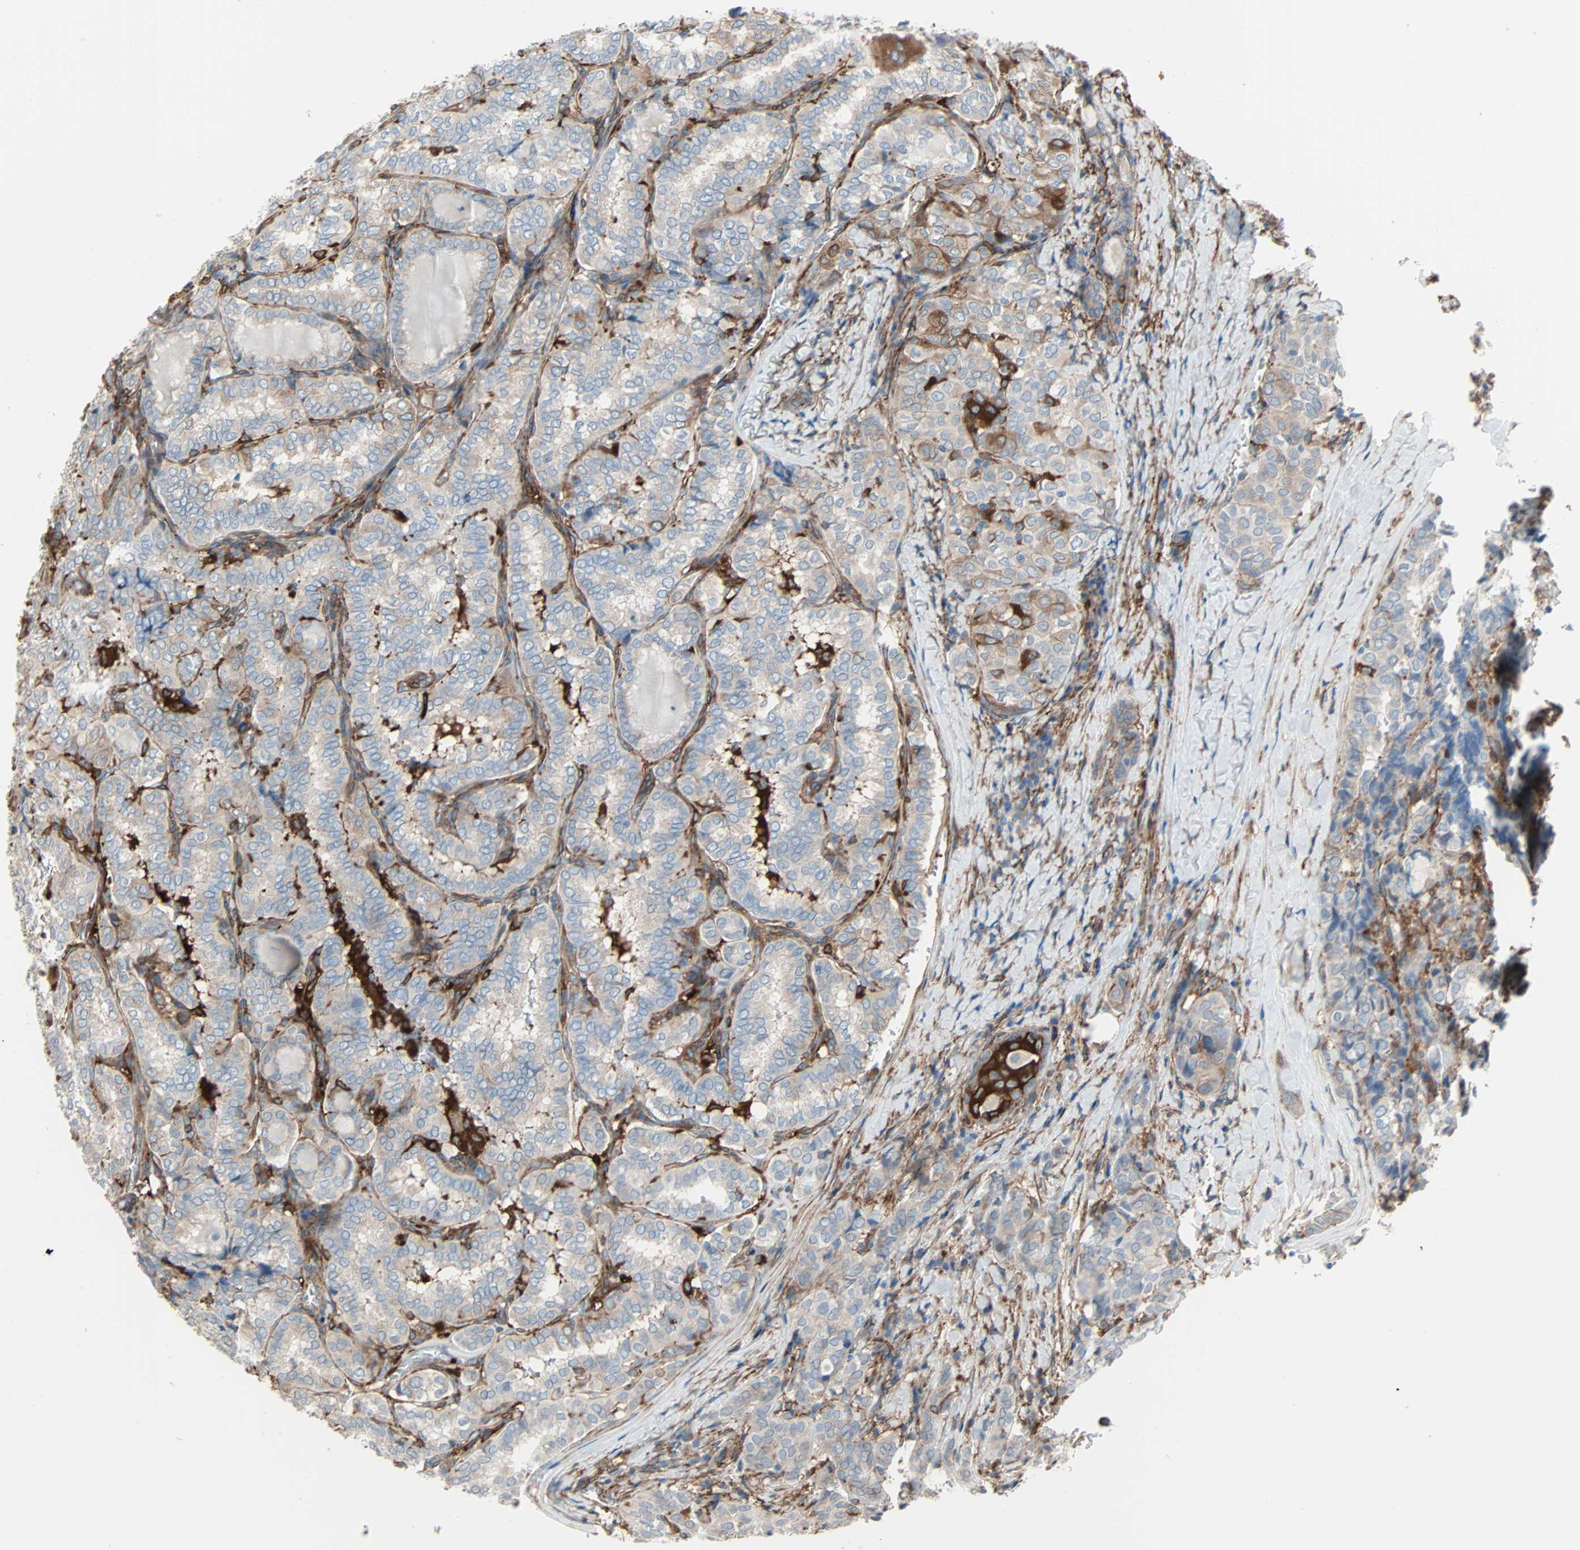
{"staining": {"intensity": "weak", "quantity": ">75%", "location": "cytoplasmic/membranous"}, "tissue": "thyroid cancer", "cell_type": "Tumor cells", "image_type": "cancer", "snomed": [{"axis": "morphology", "description": "Normal tissue, NOS"}, {"axis": "morphology", "description": "Papillary adenocarcinoma, NOS"}, {"axis": "topography", "description": "Thyroid gland"}], "caption": "A low amount of weak cytoplasmic/membranous expression is appreciated in approximately >75% of tumor cells in thyroid cancer tissue.", "gene": "EPB41L2", "patient": {"sex": "female", "age": 30}}